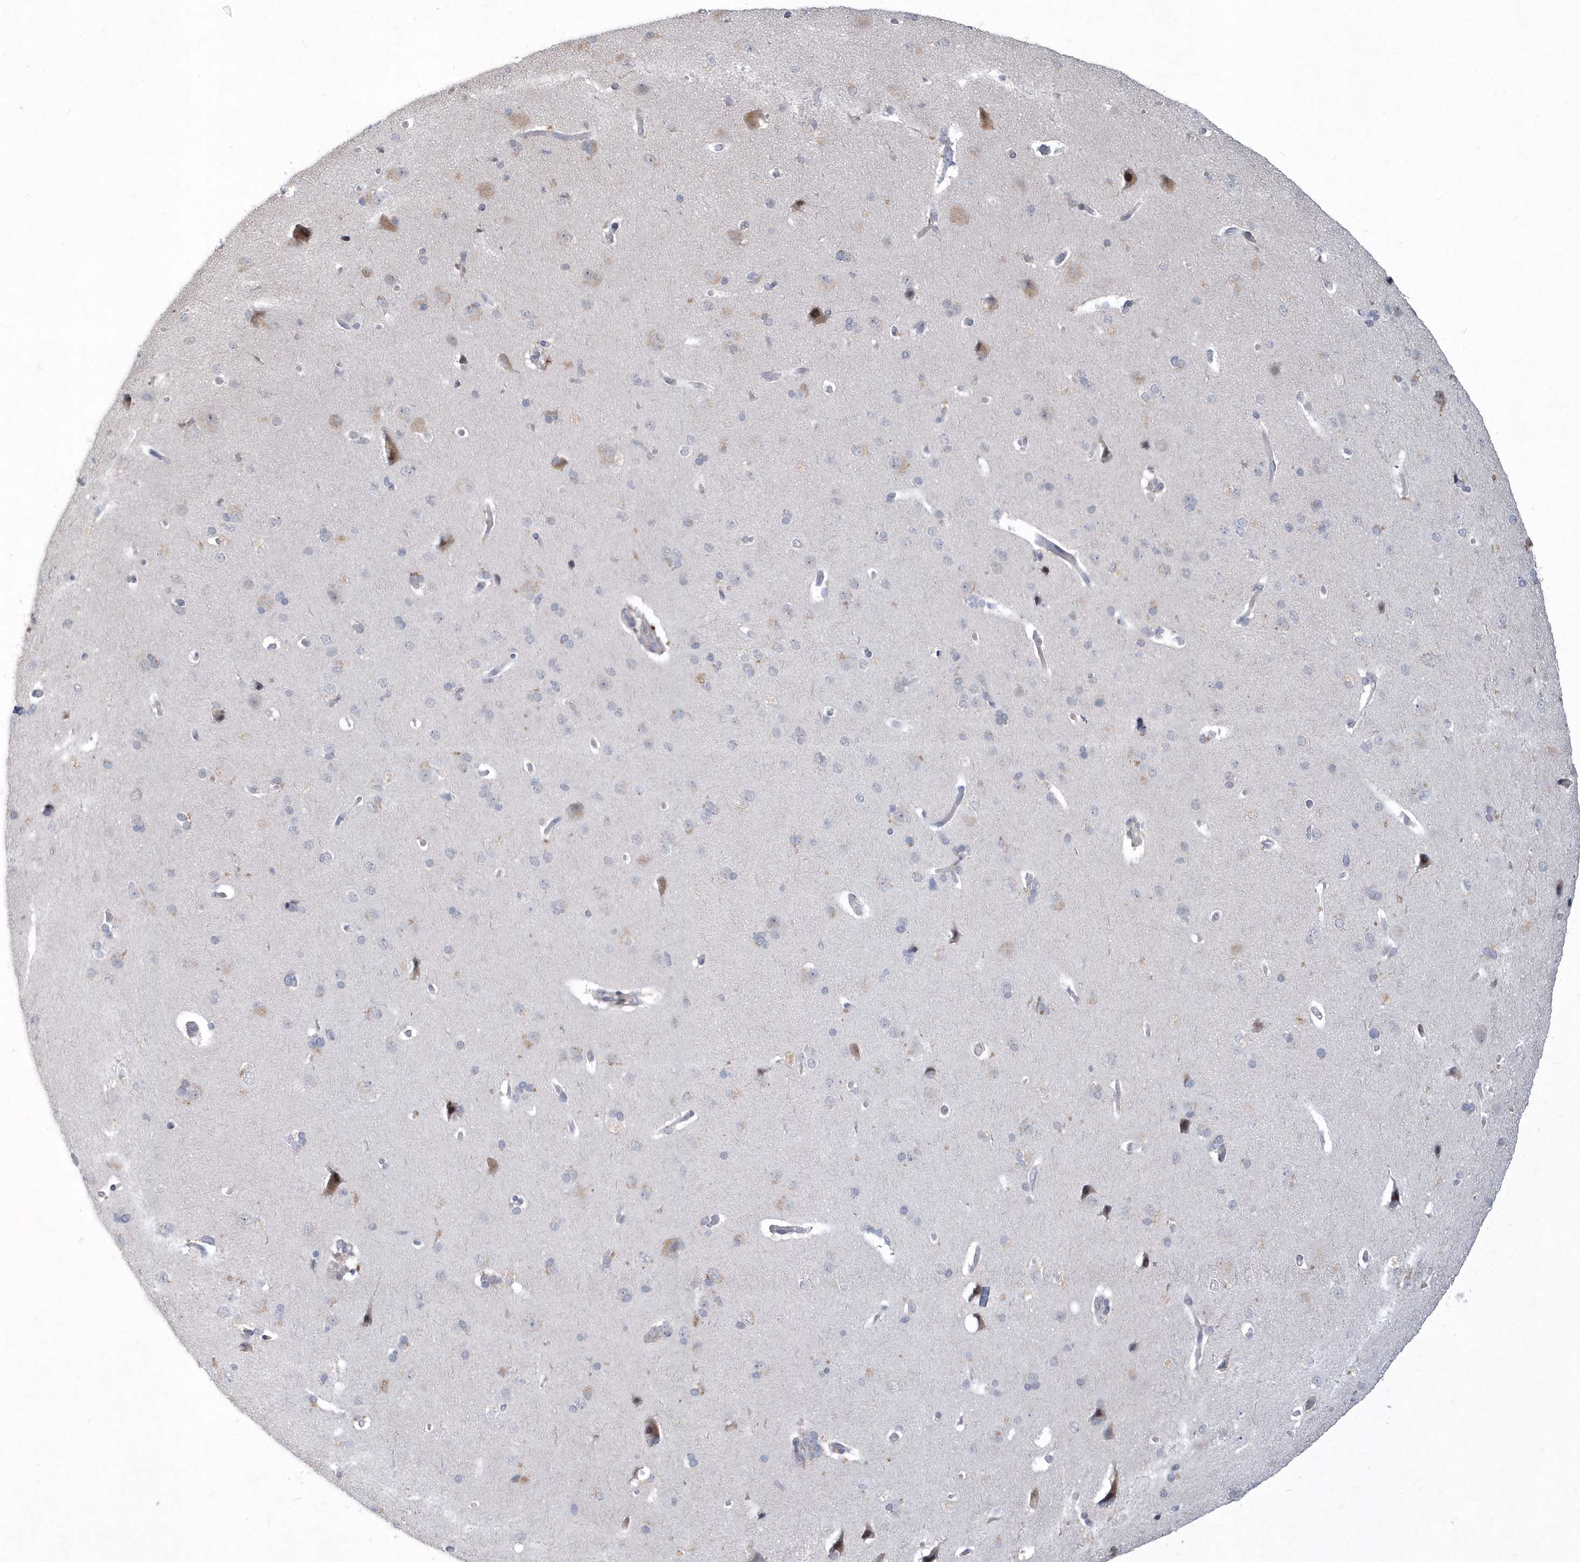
{"staining": {"intensity": "negative", "quantity": "none", "location": "none"}, "tissue": "cerebral cortex", "cell_type": "Endothelial cells", "image_type": "normal", "snomed": [{"axis": "morphology", "description": "Normal tissue, NOS"}, {"axis": "topography", "description": "Cerebral cortex"}], "caption": "Endothelial cells show no significant expression in benign cerebral cortex.", "gene": "TSPEAR", "patient": {"sex": "male", "age": 62}}